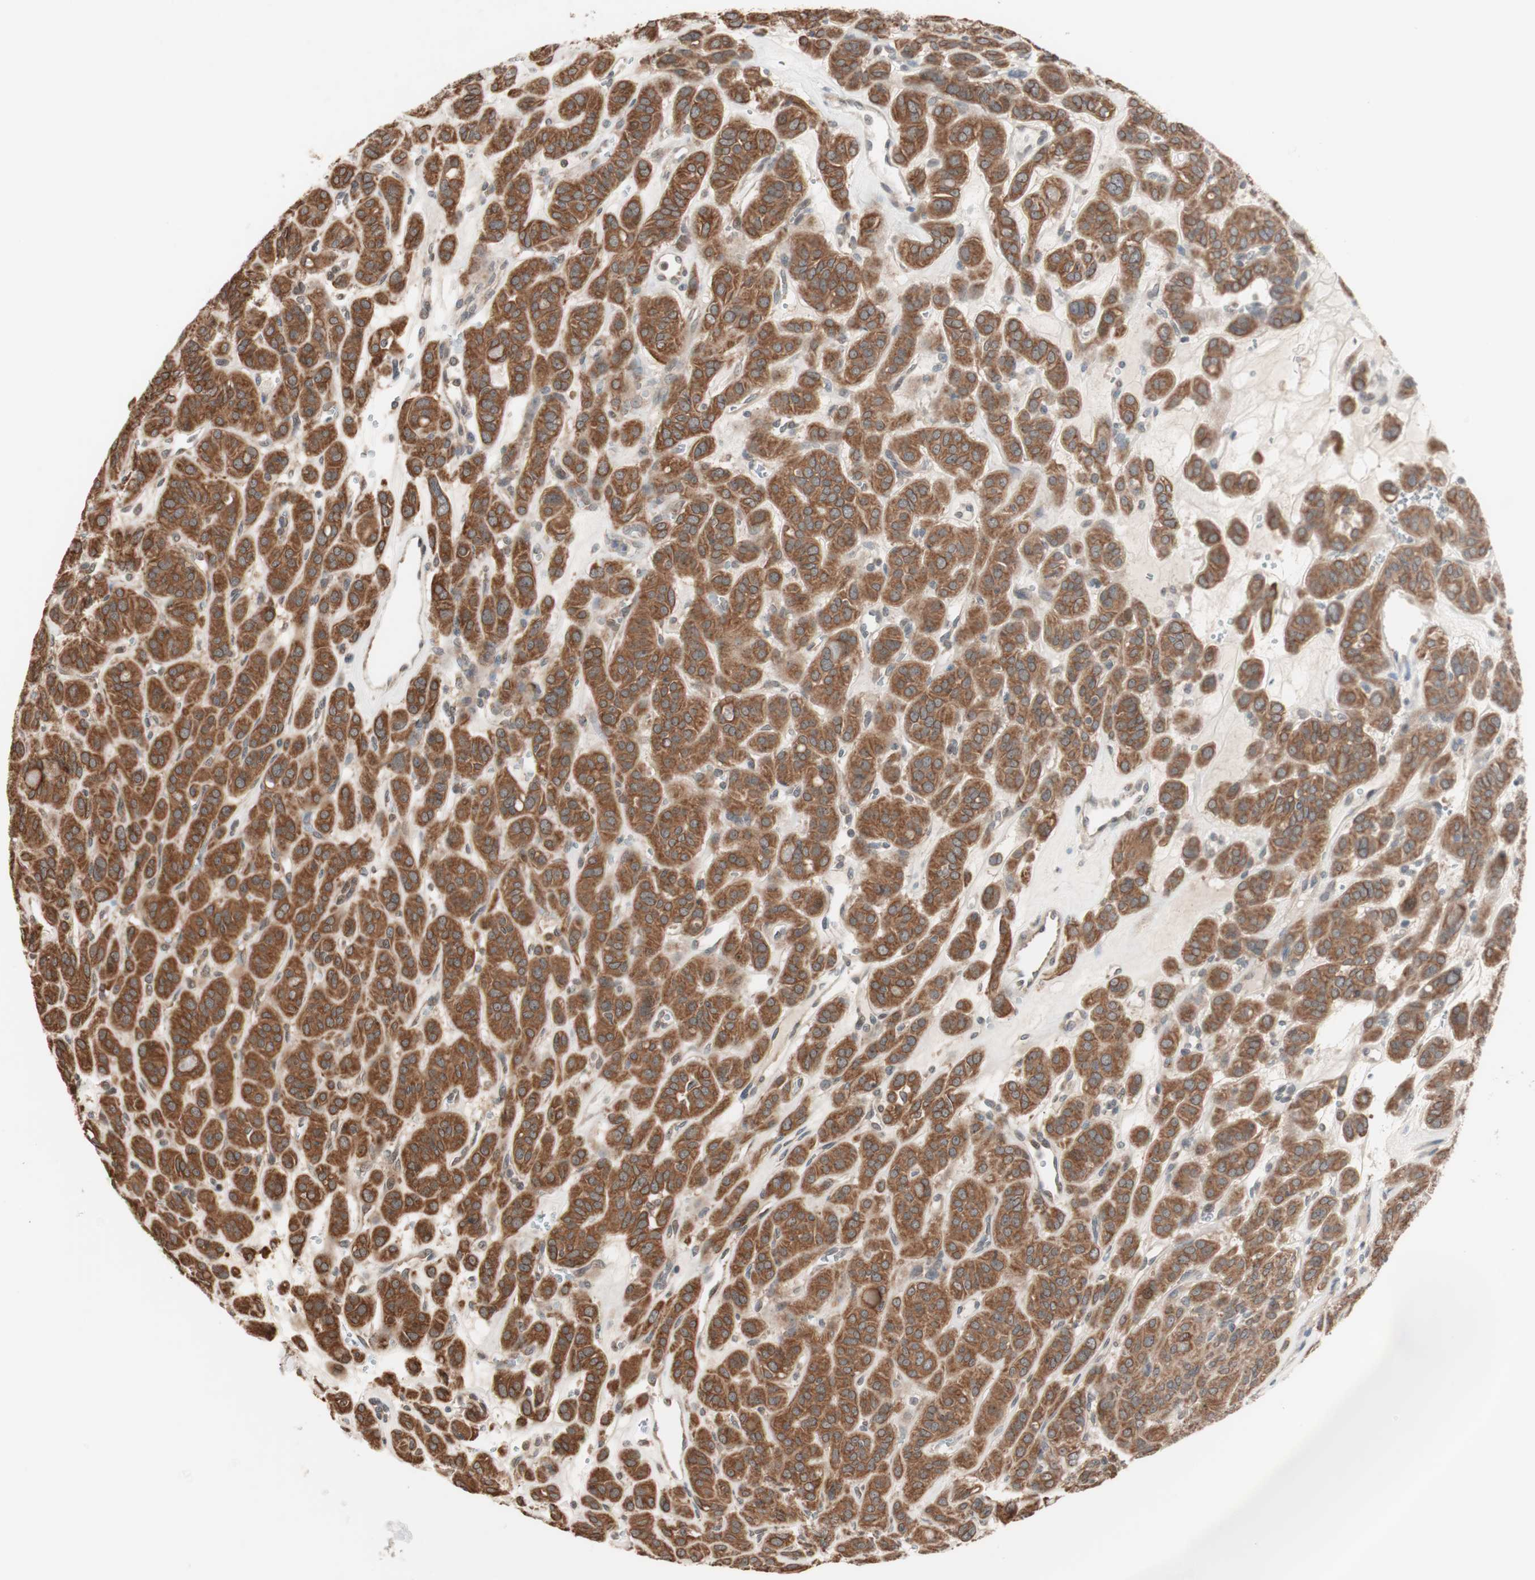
{"staining": {"intensity": "moderate", "quantity": ">75%", "location": "cytoplasmic/membranous"}, "tissue": "thyroid cancer", "cell_type": "Tumor cells", "image_type": "cancer", "snomed": [{"axis": "morphology", "description": "Follicular adenoma carcinoma, NOS"}, {"axis": "topography", "description": "Thyroid gland"}], "caption": "IHC photomicrograph of human thyroid follicular adenoma carcinoma stained for a protein (brown), which displays medium levels of moderate cytoplasmic/membranous expression in about >75% of tumor cells.", "gene": "FBXO5", "patient": {"sex": "female", "age": 71}}